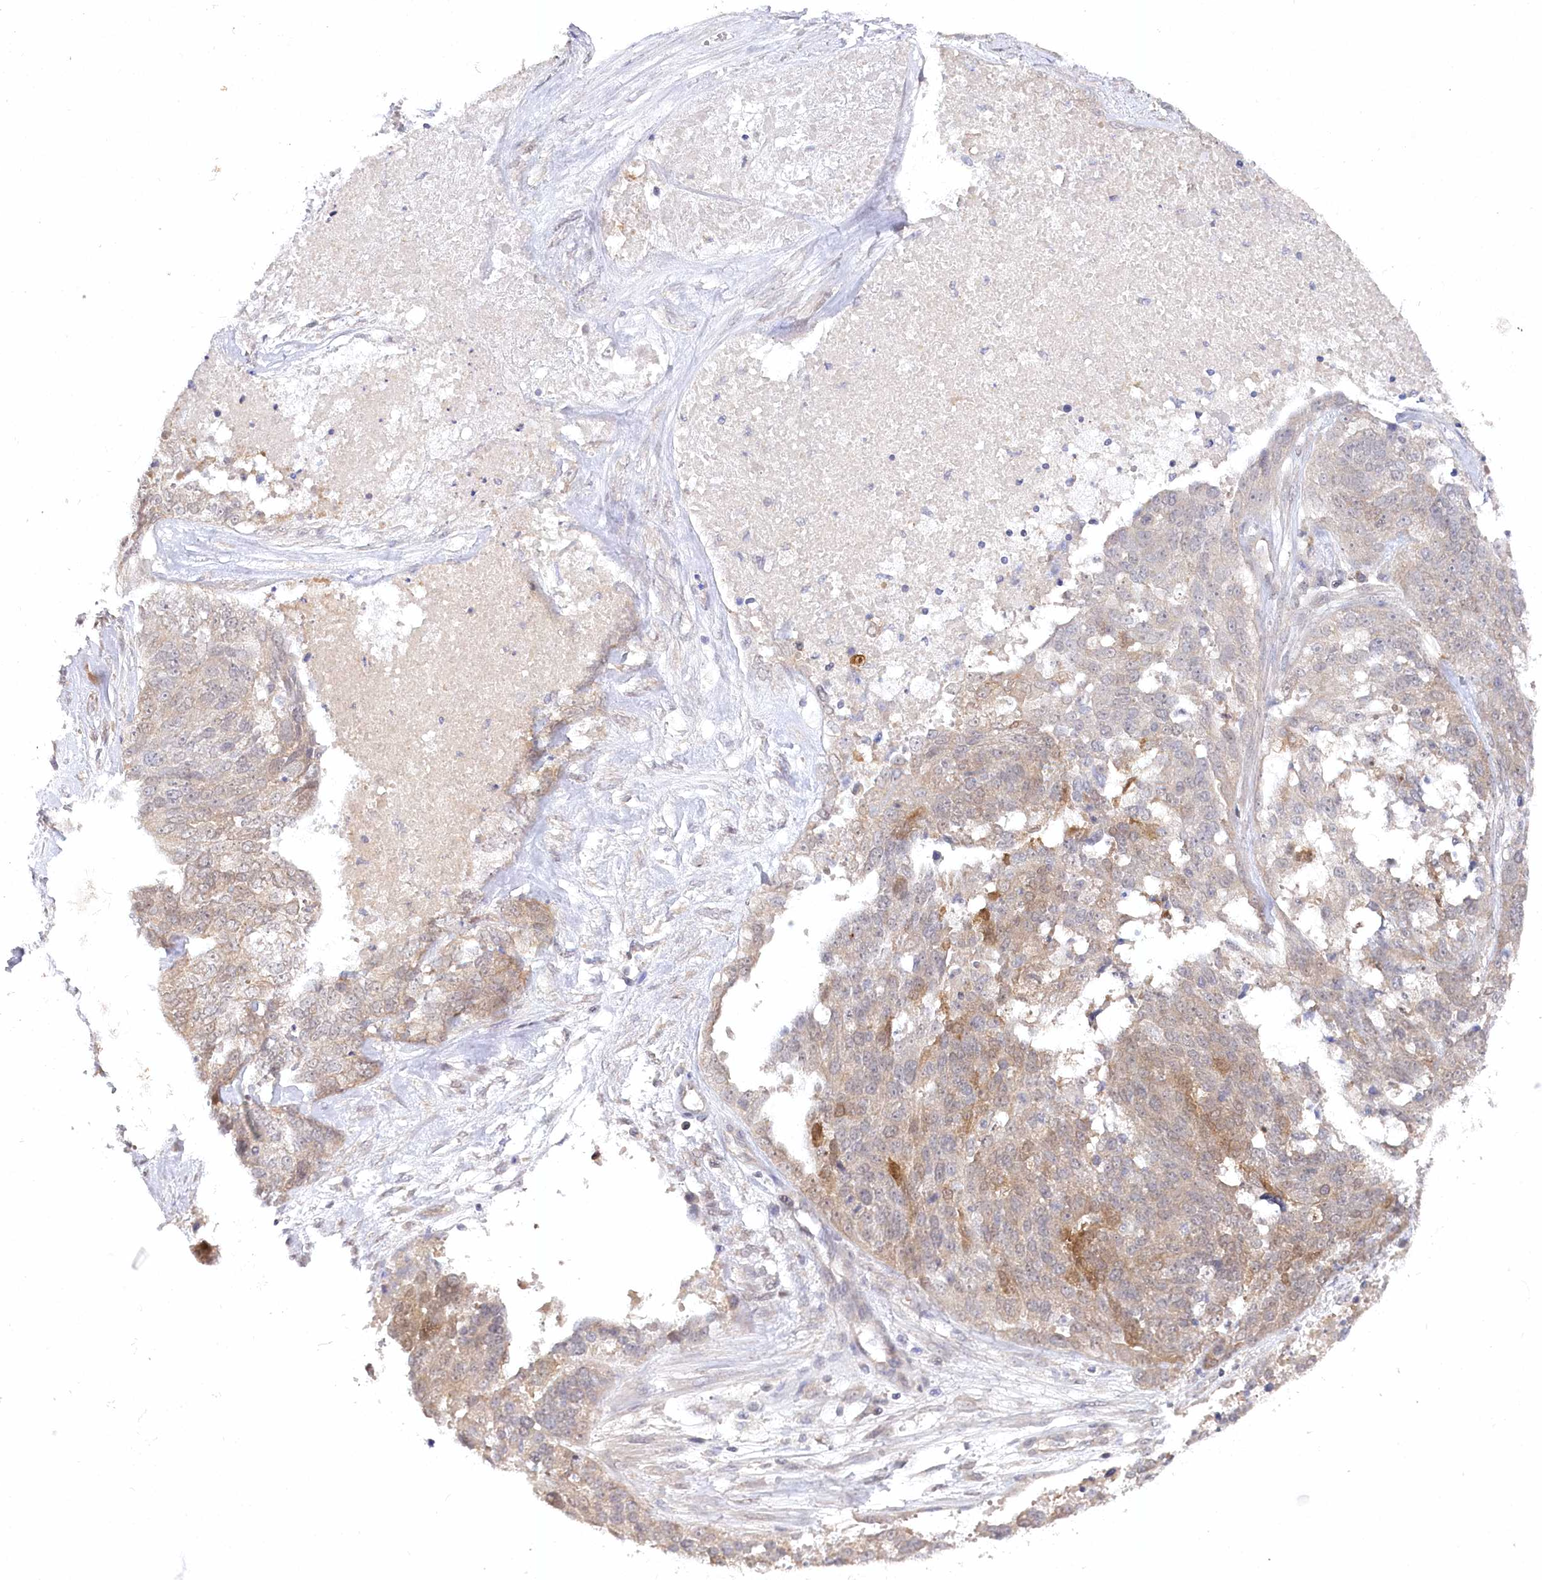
{"staining": {"intensity": "moderate", "quantity": "<25%", "location": "cytoplasmic/membranous"}, "tissue": "ovarian cancer", "cell_type": "Tumor cells", "image_type": "cancer", "snomed": [{"axis": "morphology", "description": "Cystadenocarcinoma, serous, NOS"}, {"axis": "topography", "description": "Ovary"}], "caption": "The micrograph reveals immunohistochemical staining of ovarian cancer (serous cystadenocarcinoma). There is moderate cytoplasmic/membranous expression is appreciated in about <25% of tumor cells.", "gene": "AAMDC", "patient": {"sex": "female", "age": 44}}